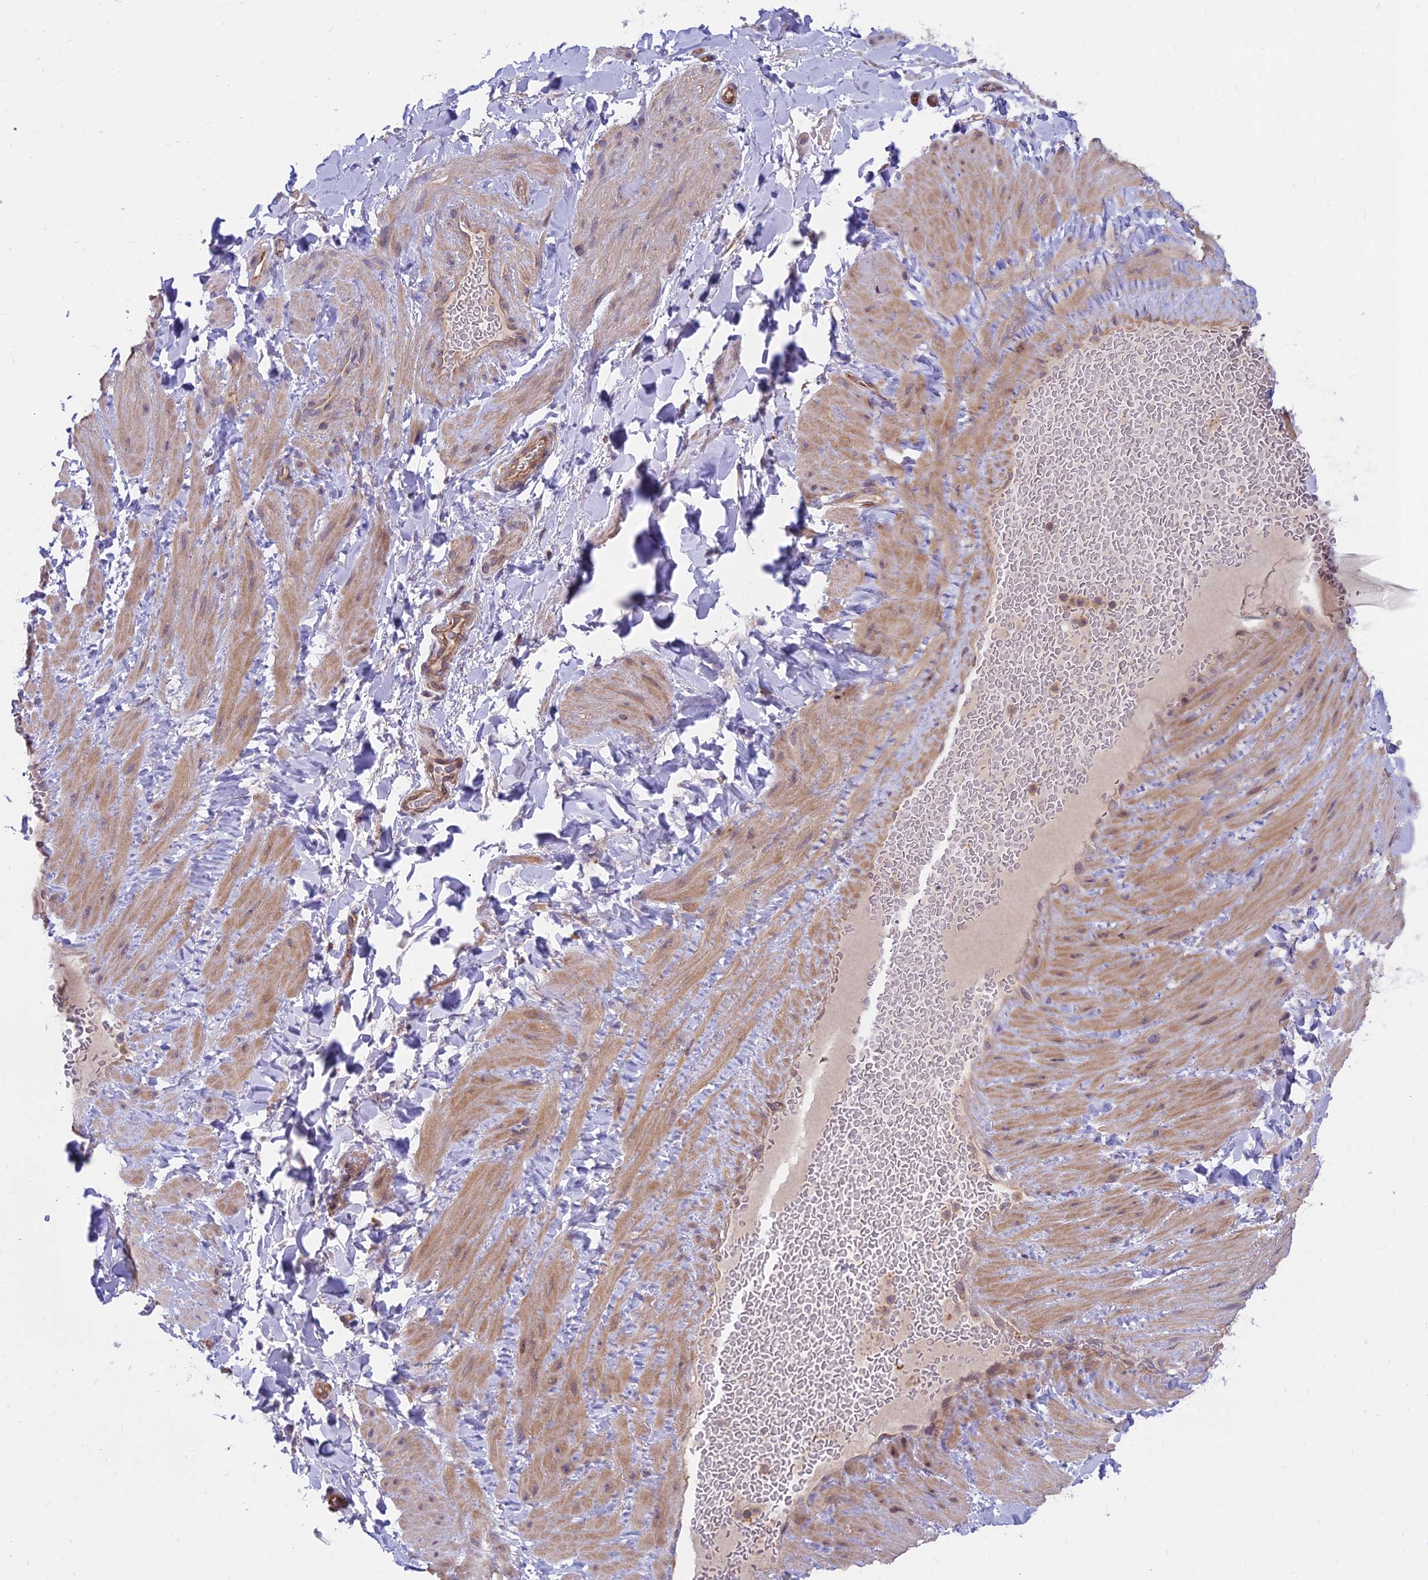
{"staining": {"intensity": "weak", "quantity": ">75%", "location": "cytoplasmic/membranous"}, "tissue": "adipose tissue", "cell_type": "Adipocytes", "image_type": "normal", "snomed": [{"axis": "morphology", "description": "Normal tissue, NOS"}, {"axis": "topography", "description": "Soft tissue"}, {"axis": "topography", "description": "Vascular tissue"}], "caption": "Protein expression by IHC exhibits weak cytoplasmic/membranous staining in approximately >75% of adipocytes in normal adipose tissue.", "gene": "HLA", "patient": {"sex": "male", "age": 54}}